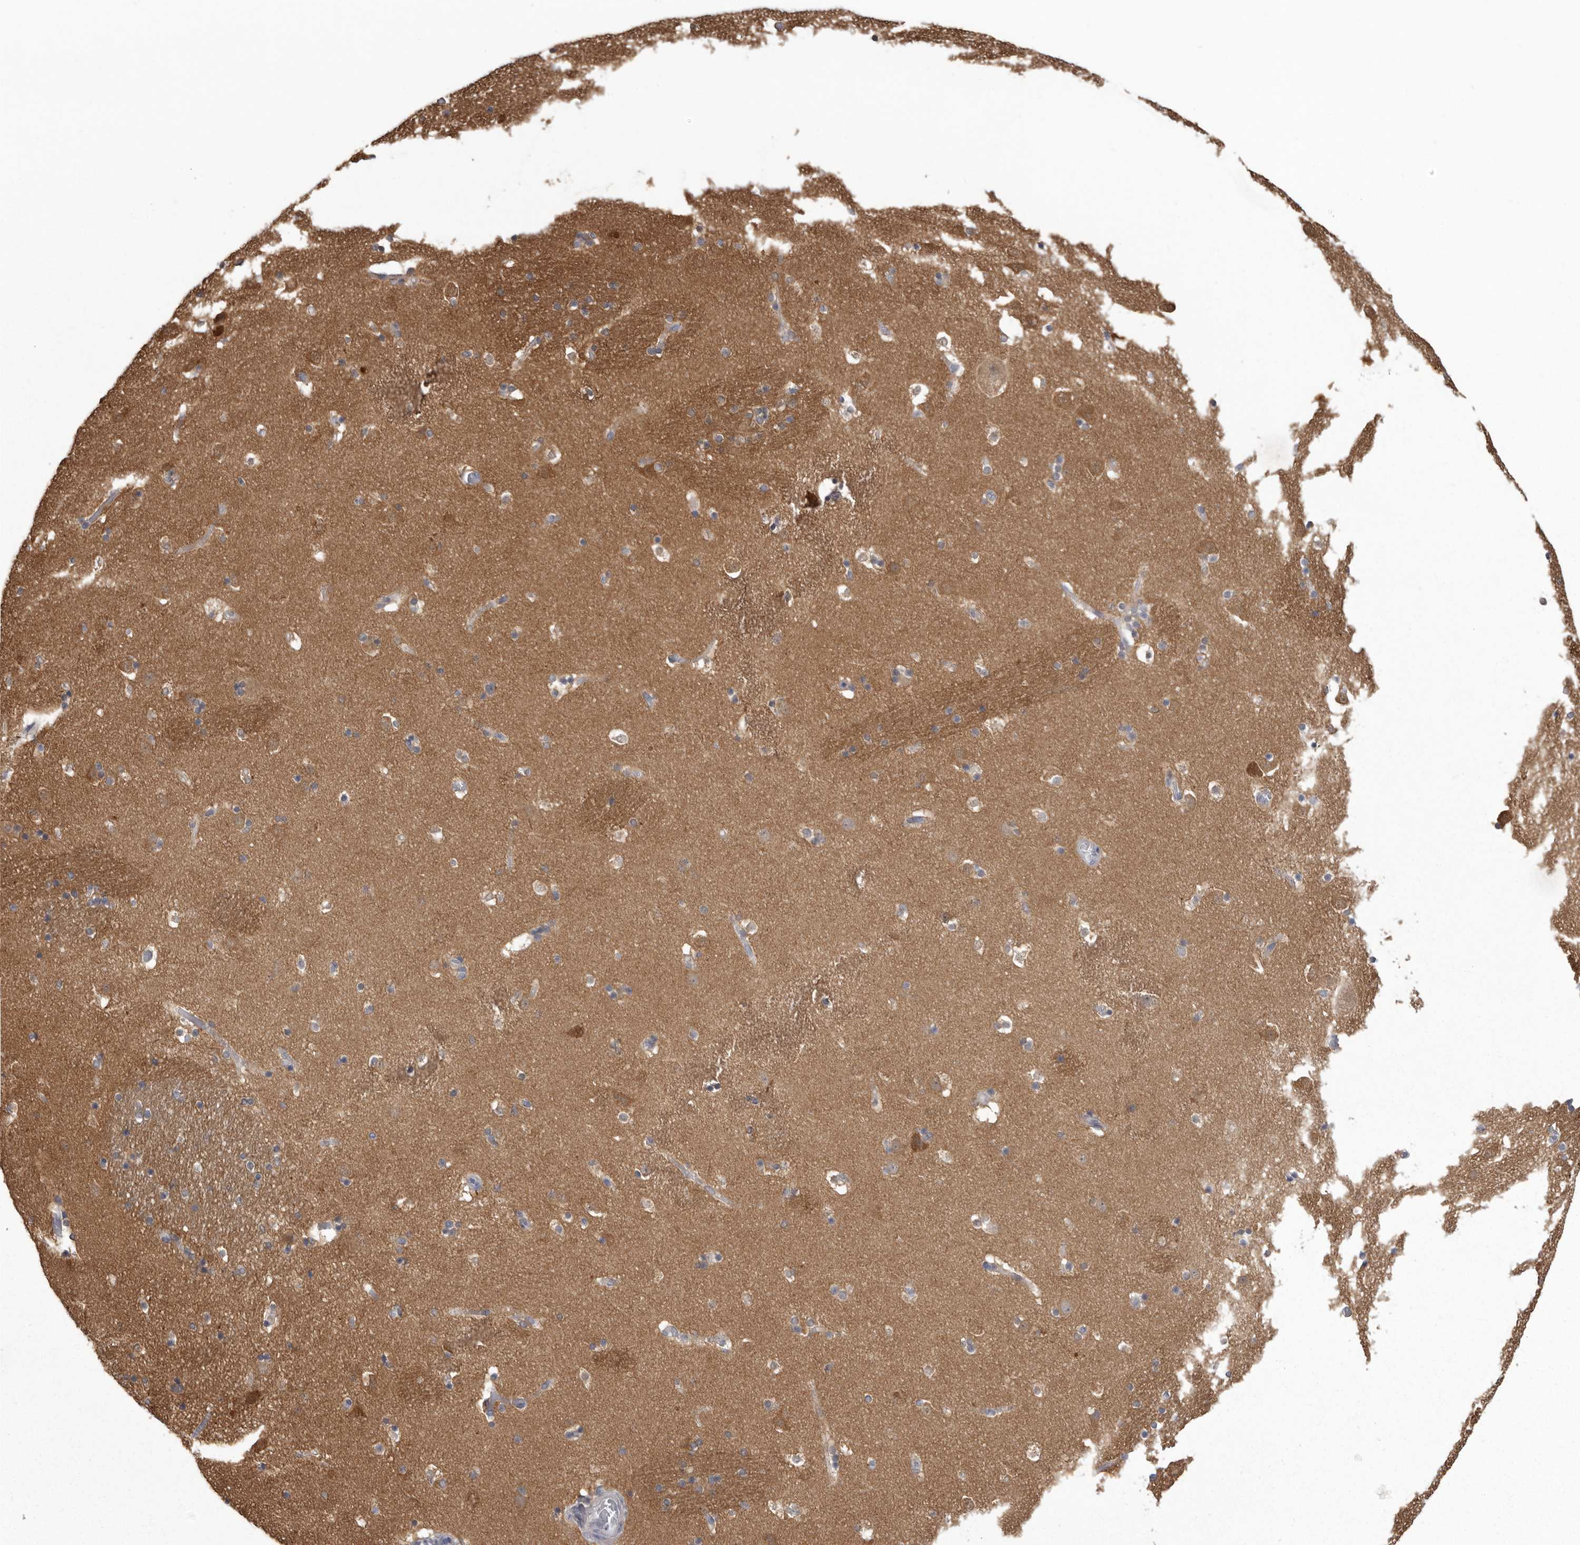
{"staining": {"intensity": "weak", "quantity": "<25%", "location": "cytoplasmic/membranous"}, "tissue": "caudate", "cell_type": "Glial cells", "image_type": "normal", "snomed": [{"axis": "morphology", "description": "Normal tissue, NOS"}, {"axis": "topography", "description": "Lateral ventricle wall"}], "caption": "This is an IHC photomicrograph of benign caudate. There is no staining in glial cells.", "gene": "MDH1", "patient": {"sex": "male", "age": 45}}